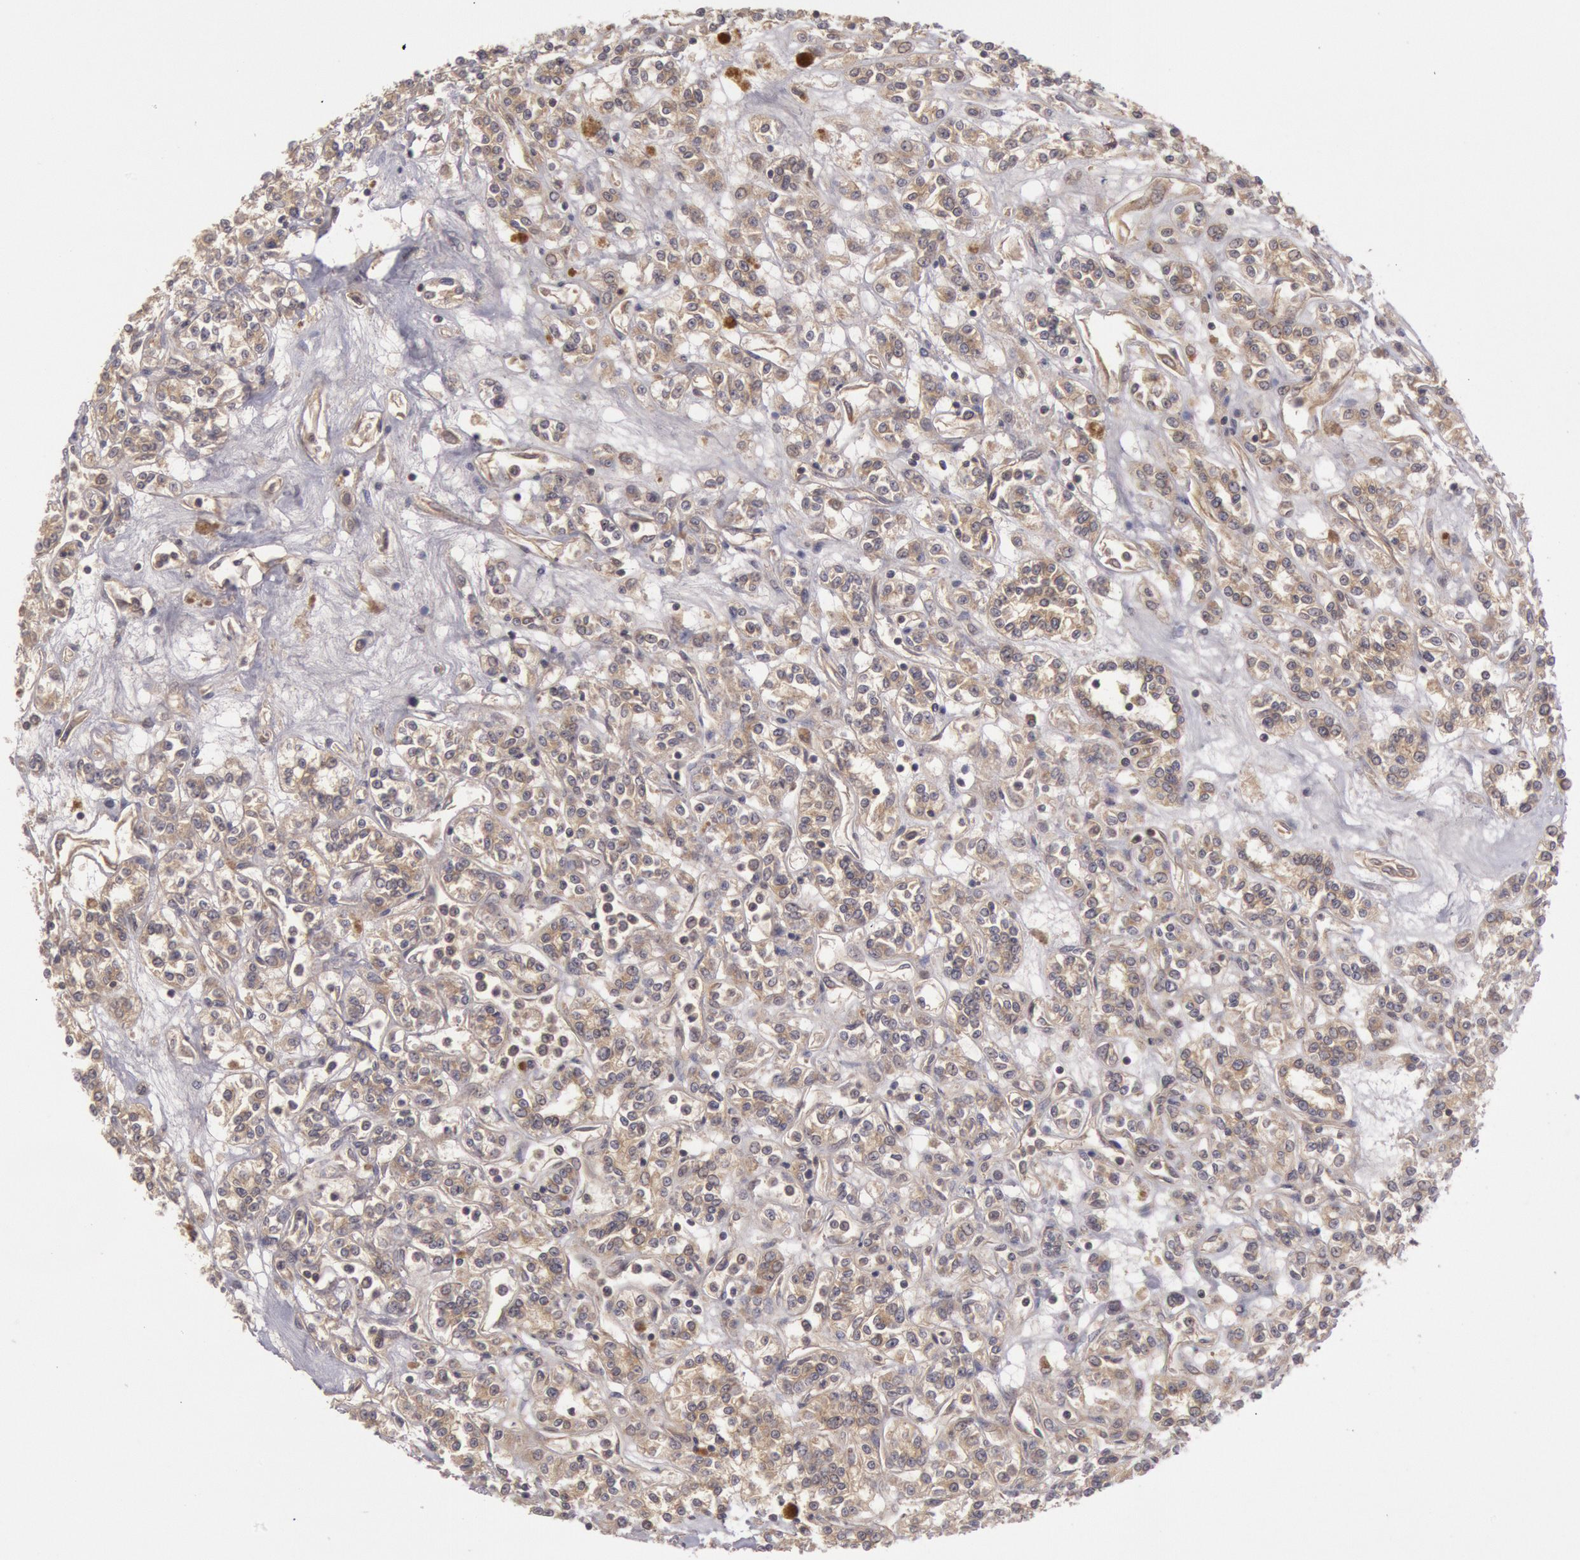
{"staining": {"intensity": "moderate", "quantity": ">75%", "location": "cytoplasmic/membranous"}, "tissue": "renal cancer", "cell_type": "Tumor cells", "image_type": "cancer", "snomed": [{"axis": "morphology", "description": "Adenocarcinoma, NOS"}, {"axis": "topography", "description": "Kidney"}], "caption": "Human renal cancer (adenocarcinoma) stained for a protein (brown) demonstrates moderate cytoplasmic/membranous positive expression in about >75% of tumor cells.", "gene": "BRAF", "patient": {"sex": "female", "age": 76}}